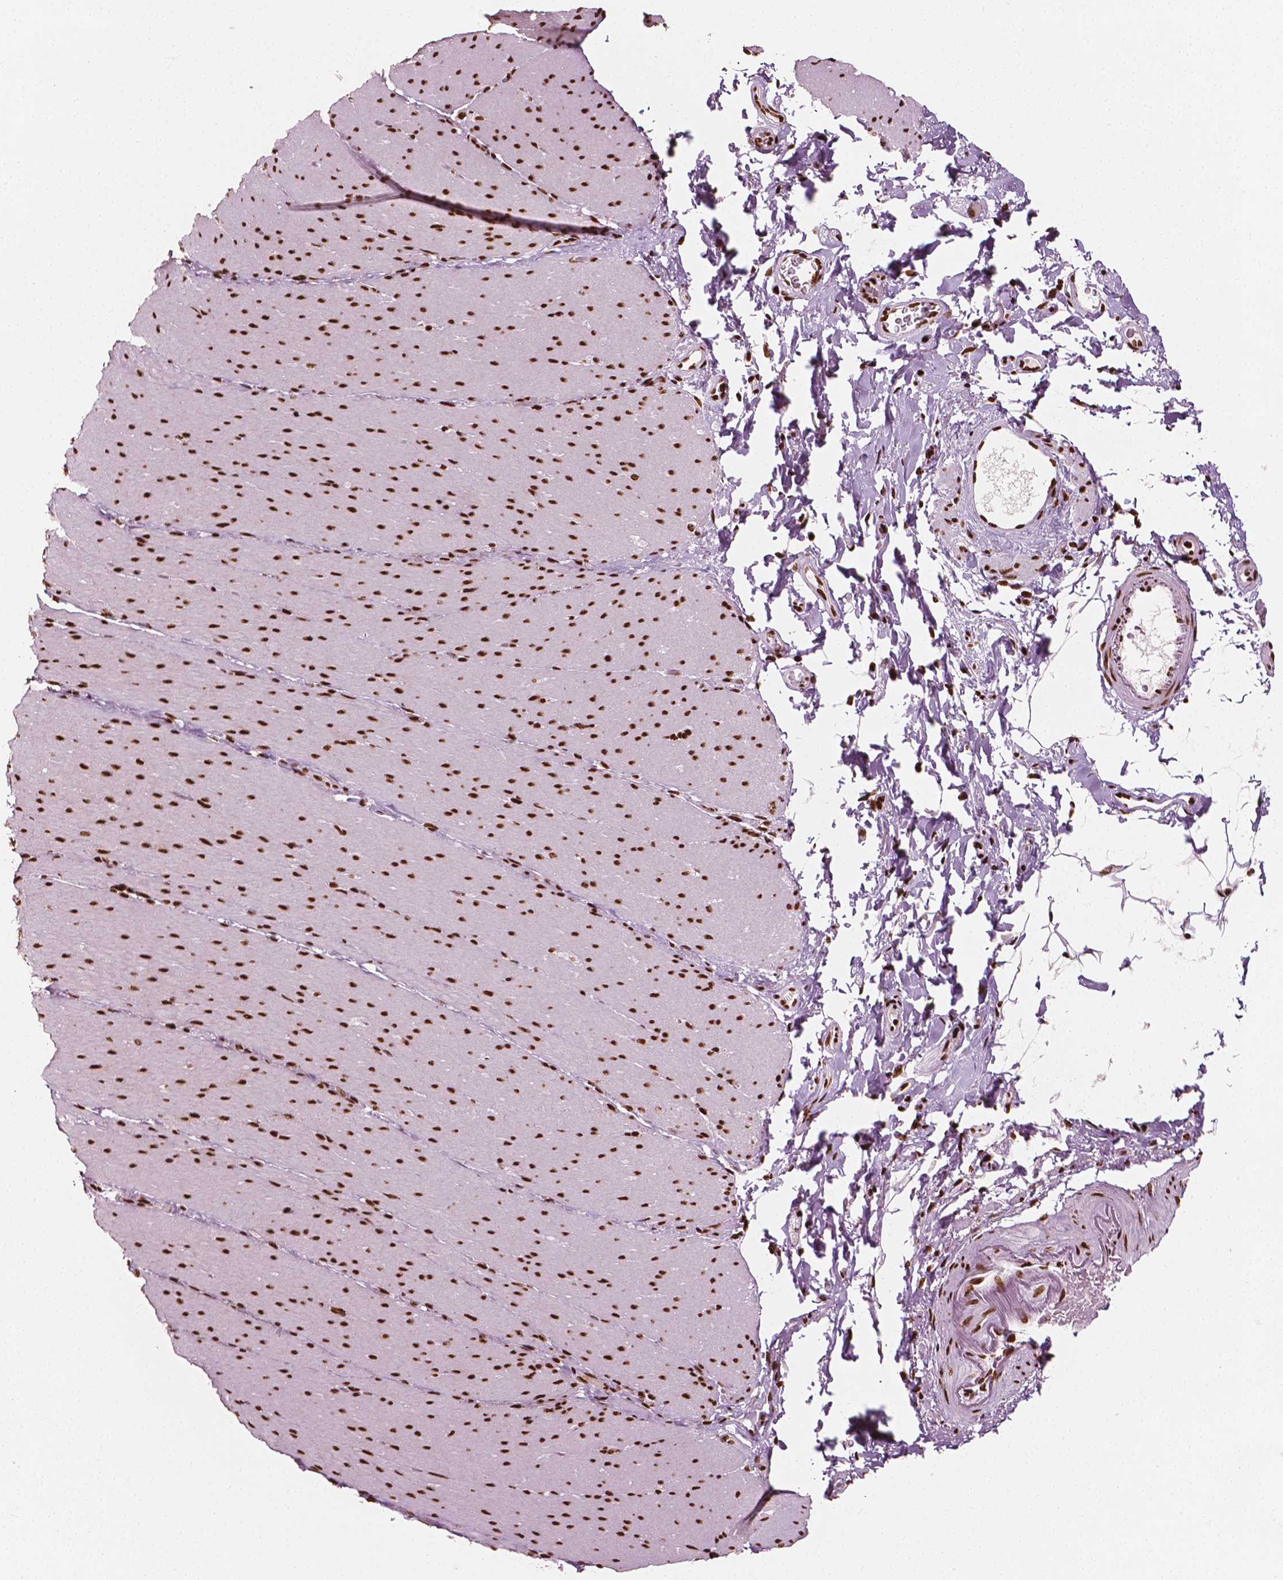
{"staining": {"intensity": "strong", "quantity": ">75%", "location": "nuclear"}, "tissue": "smooth muscle", "cell_type": "Smooth muscle cells", "image_type": "normal", "snomed": [{"axis": "morphology", "description": "Normal tissue, NOS"}, {"axis": "topography", "description": "Smooth muscle"}, {"axis": "topography", "description": "Colon"}], "caption": "The photomicrograph shows immunohistochemical staining of normal smooth muscle. There is strong nuclear positivity is present in about >75% of smooth muscle cells. The staining is performed using DAB brown chromogen to label protein expression. The nuclei are counter-stained blue using hematoxylin.", "gene": "CTCF", "patient": {"sex": "male", "age": 73}}